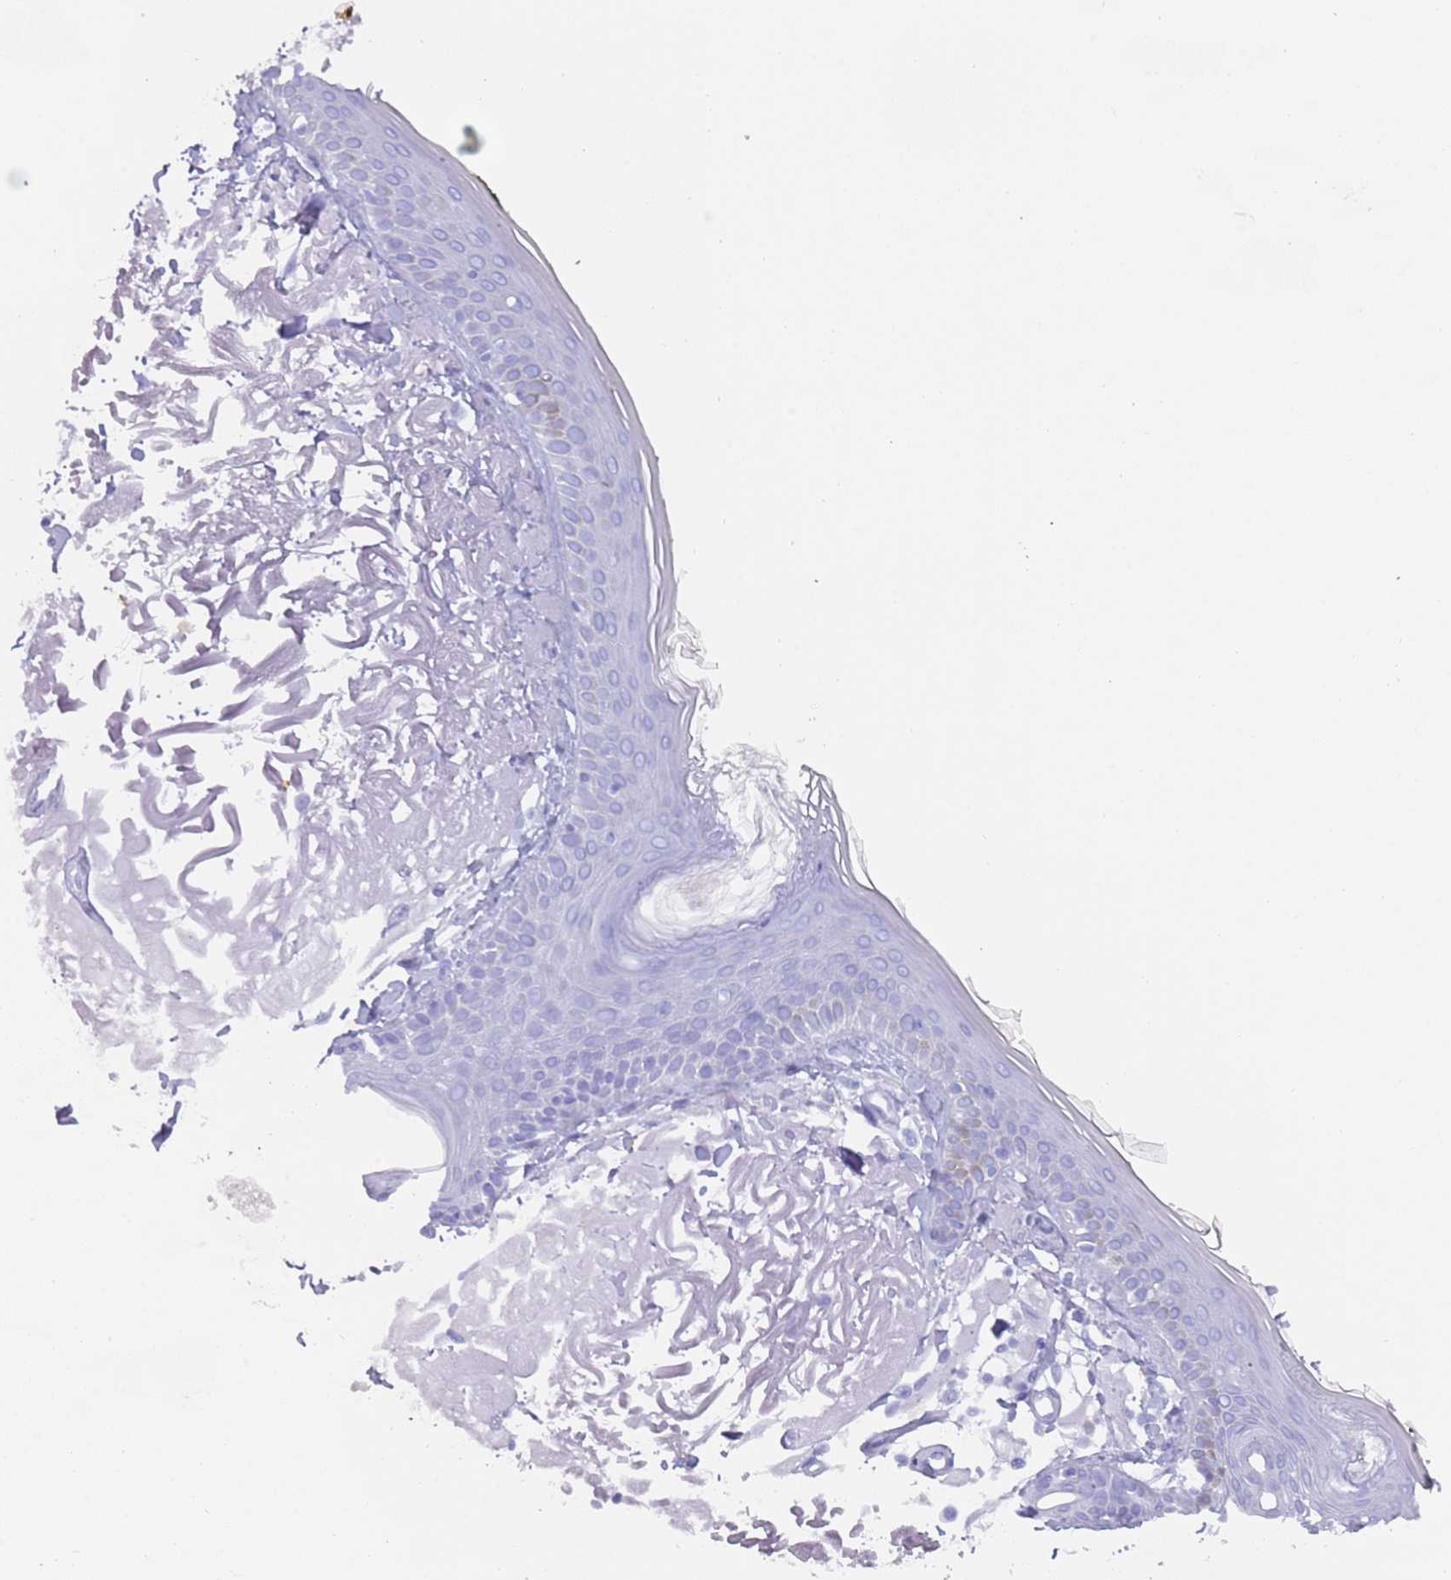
{"staining": {"intensity": "negative", "quantity": "none", "location": "none"}, "tissue": "skin", "cell_type": "Fibroblasts", "image_type": "normal", "snomed": [{"axis": "morphology", "description": "Normal tissue, NOS"}, {"axis": "topography", "description": "Skin"}, {"axis": "topography", "description": "Skeletal muscle"}], "caption": "DAB (3,3'-diaminobenzidine) immunohistochemical staining of normal human skin reveals no significant expression in fibroblasts. The staining was performed using DAB (3,3'-diaminobenzidine) to visualize the protein expression in brown, while the nuclei were stained in blue with hematoxylin (Magnification: 20x).", "gene": "MYADML2", "patient": {"sex": "male", "age": 83}}